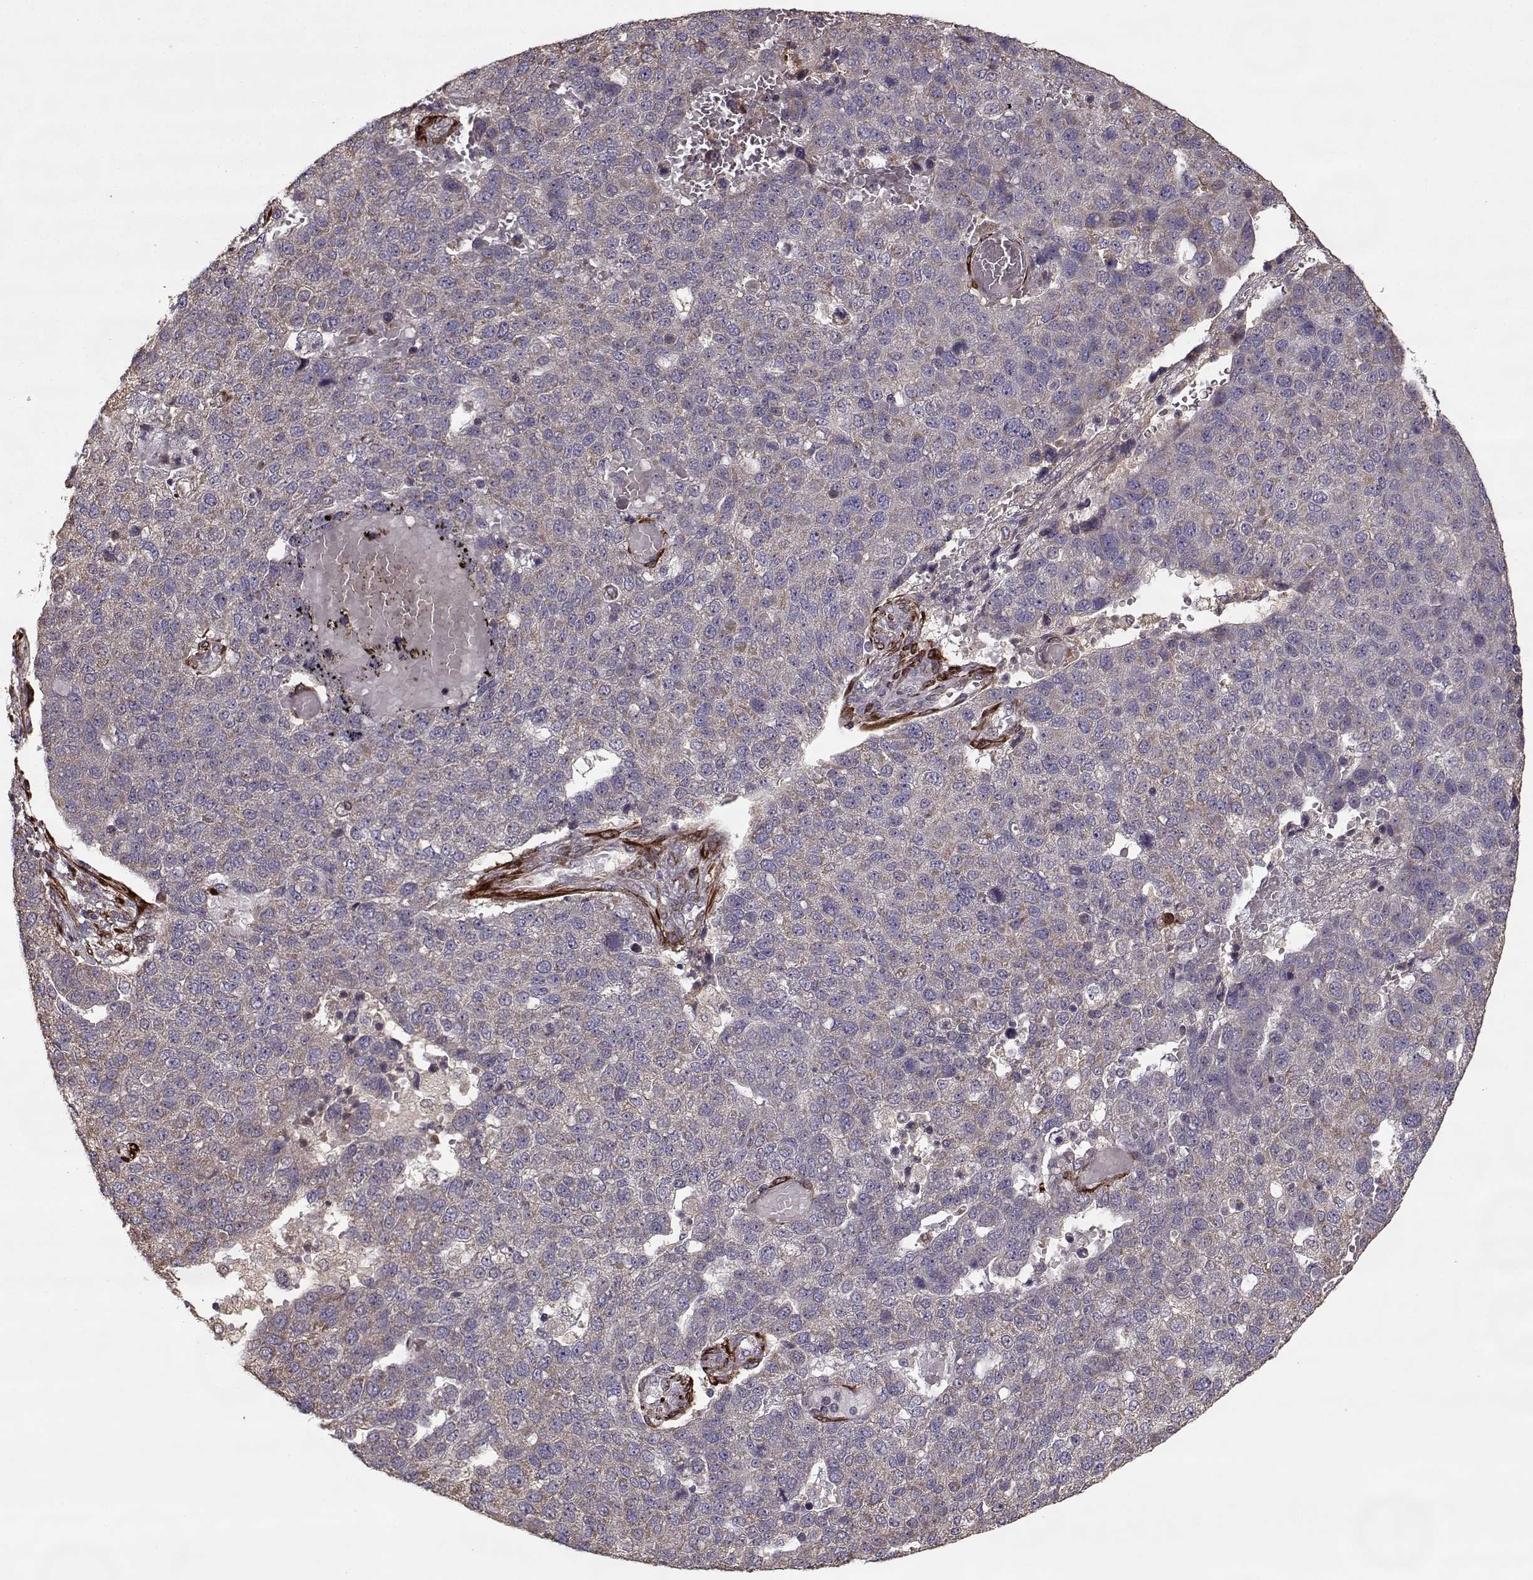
{"staining": {"intensity": "weak", "quantity": ">75%", "location": "cytoplasmic/membranous"}, "tissue": "pancreatic cancer", "cell_type": "Tumor cells", "image_type": "cancer", "snomed": [{"axis": "morphology", "description": "Adenocarcinoma, NOS"}, {"axis": "topography", "description": "Pancreas"}], "caption": "An IHC image of tumor tissue is shown. Protein staining in brown shows weak cytoplasmic/membranous positivity in pancreatic adenocarcinoma within tumor cells.", "gene": "IMMP1L", "patient": {"sex": "female", "age": 61}}